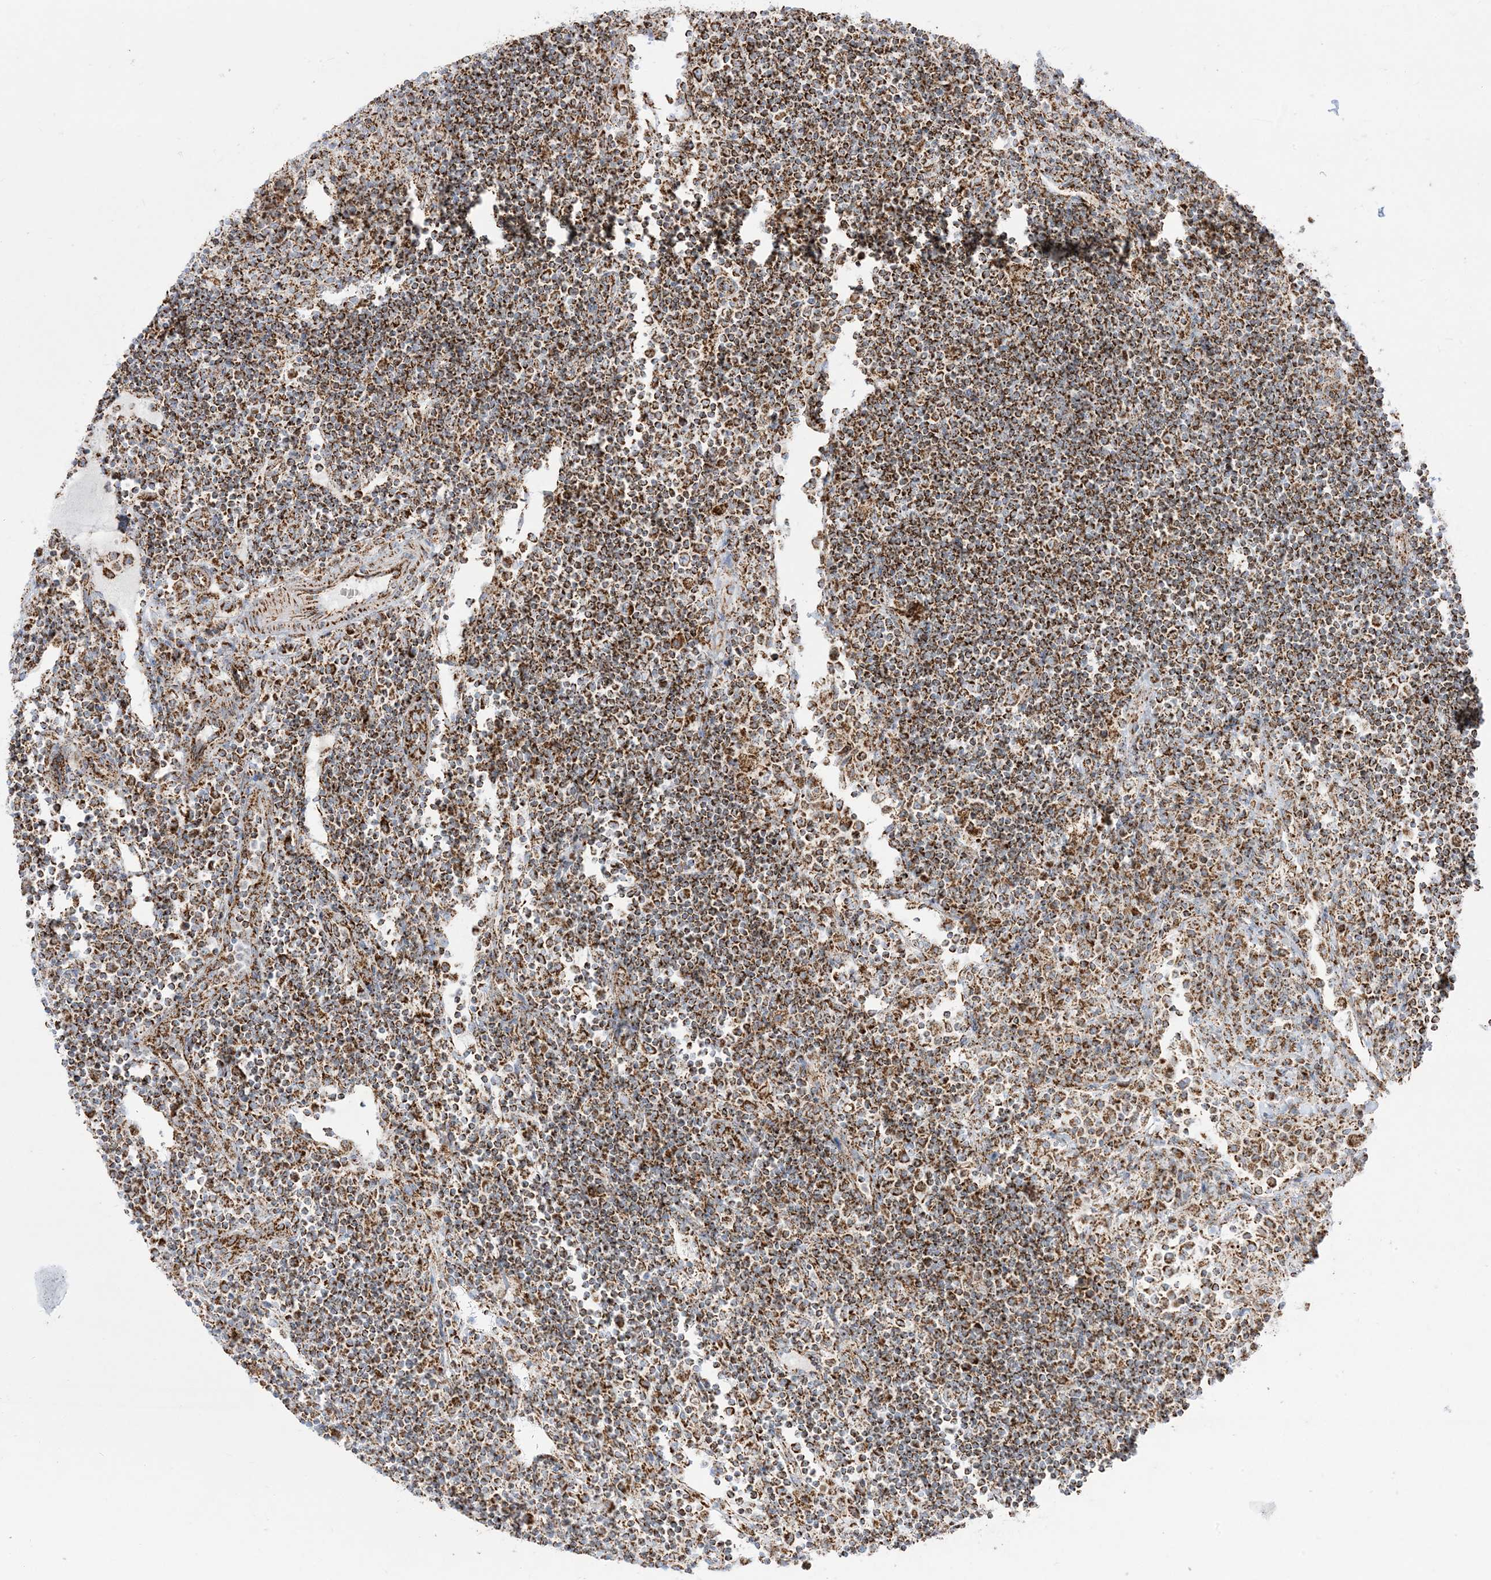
{"staining": {"intensity": "moderate", "quantity": ">75%", "location": "cytoplasmic/membranous"}, "tissue": "lymph node", "cell_type": "Germinal center cells", "image_type": "normal", "snomed": [{"axis": "morphology", "description": "Normal tissue, NOS"}, {"axis": "topography", "description": "Lymph node"}], "caption": "Lymph node stained with a brown dye displays moderate cytoplasmic/membranous positive positivity in approximately >75% of germinal center cells.", "gene": "MRPS36", "patient": {"sex": "female", "age": 53}}